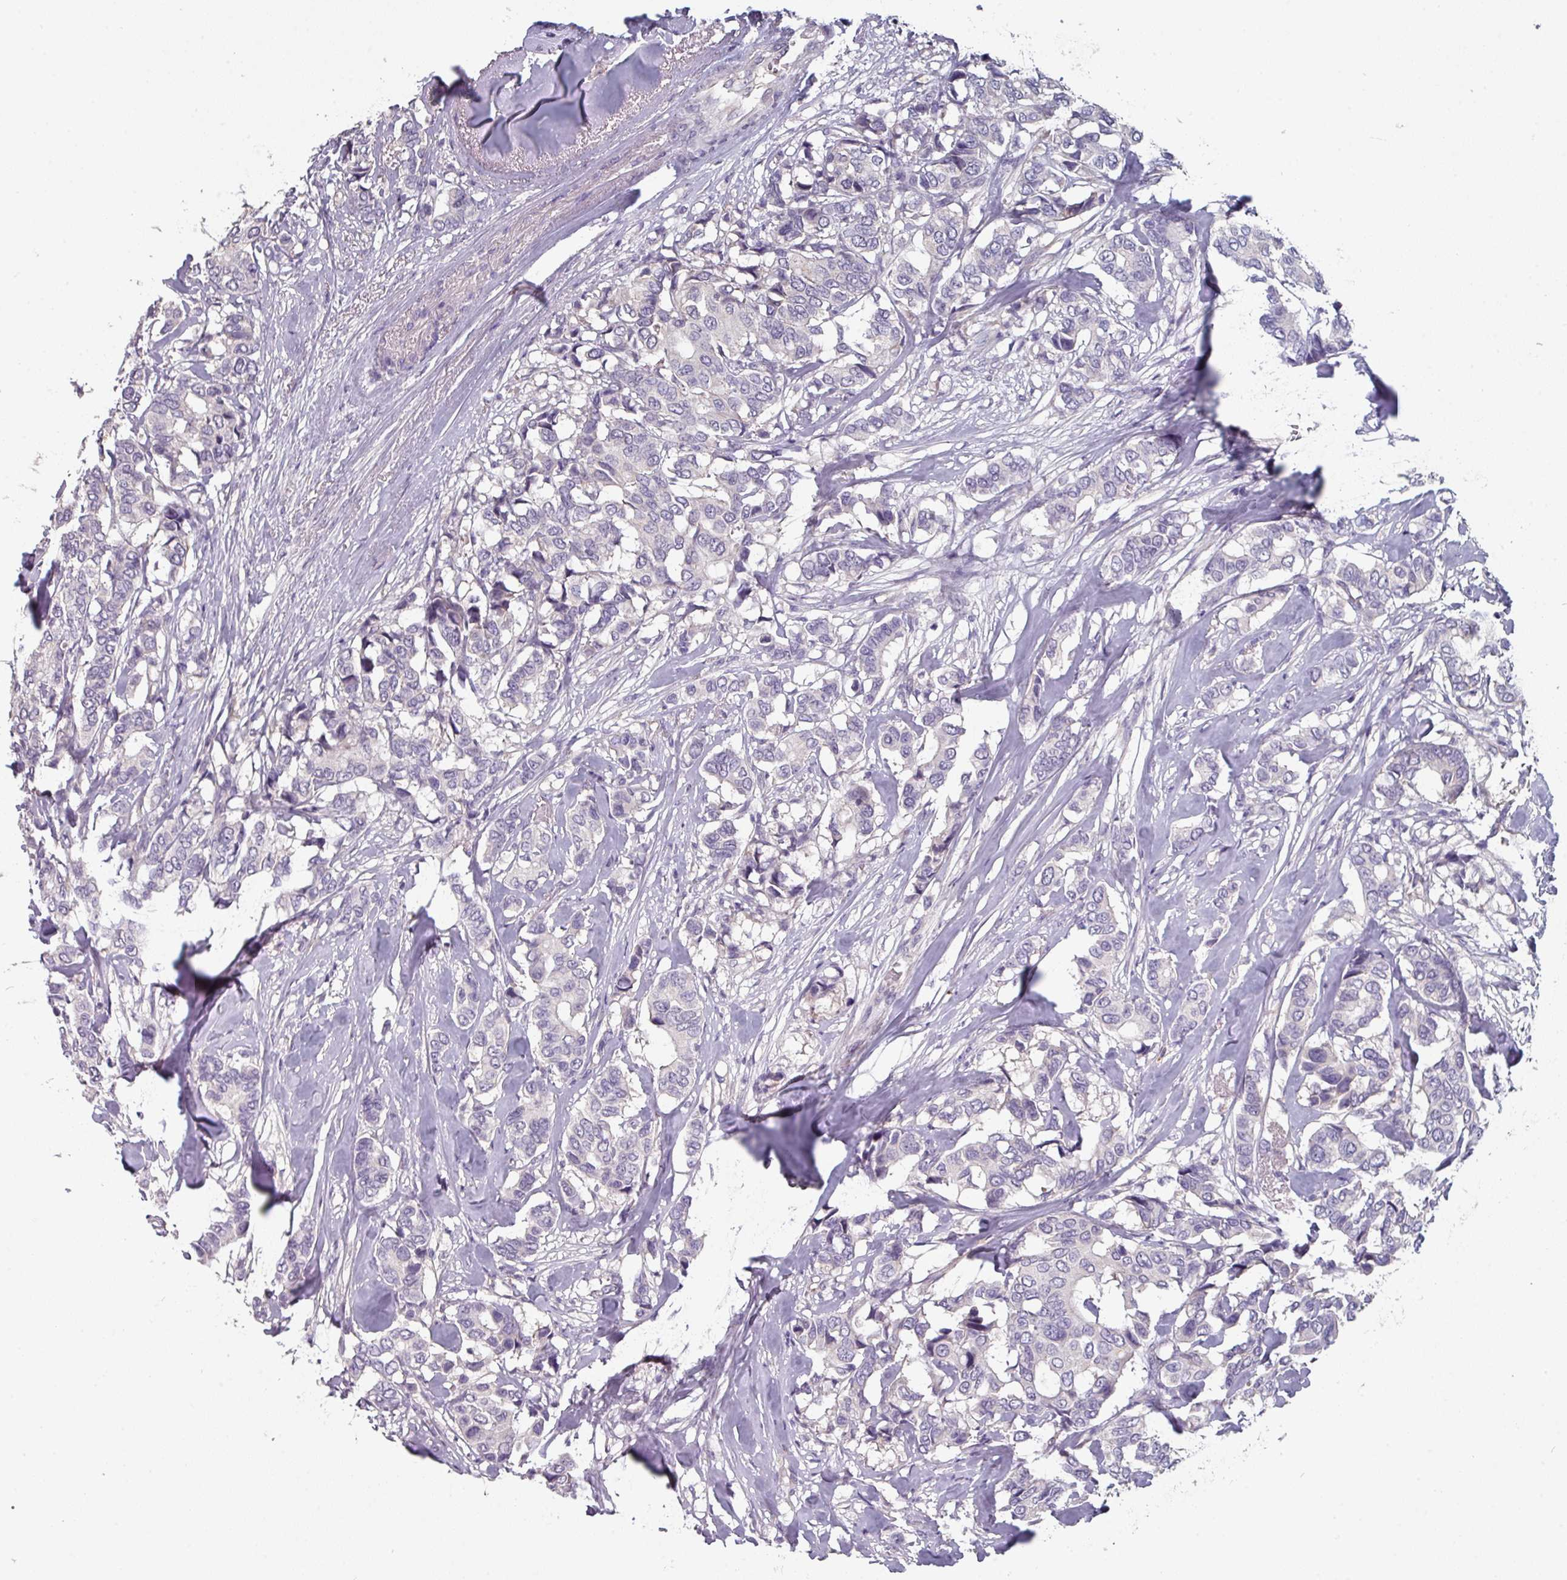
{"staining": {"intensity": "negative", "quantity": "none", "location": "none"}, "tissue": "breast cancer", "cell_type": "Tumor cells", "image_type": "cancer", "snomed": [{"axis": "morphology", "description": "Duct carcinoma"}, {"axis": "topography", "description": "Breast"}], "caption": "An image of breast cancer (invasive ductal carcinoma) stained for a protein reveals no brown staining in tumor cells.", "gene": "PRAMEF8", "patient": {"sex": "female", "age": 87}}